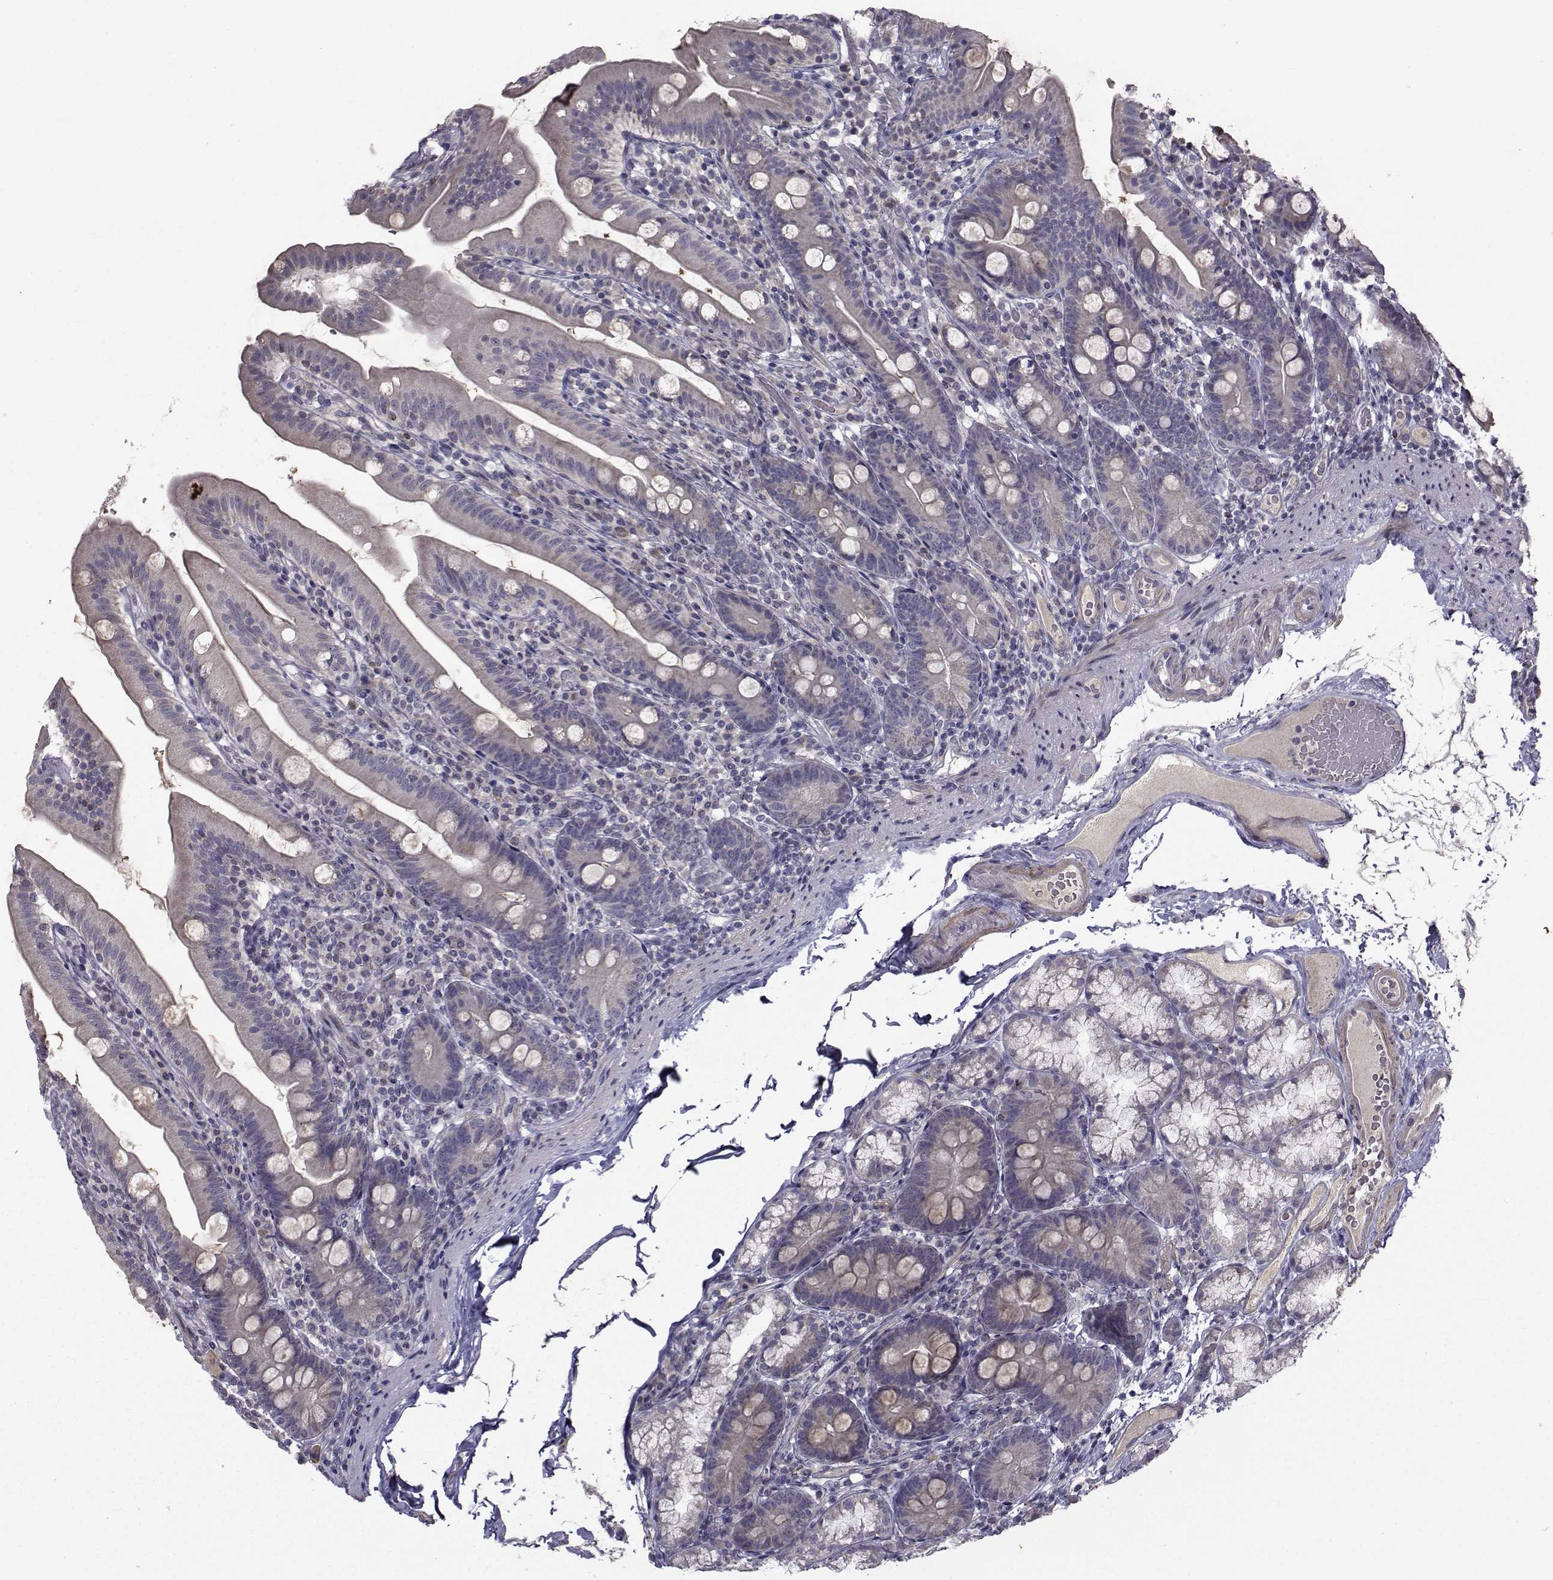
{"staining": {"intensity": "weak", "quantity": "<25%", "location": "cytoplasmic/membranous"}, "tissue": "duodenum", "cell_type": "Glandular cells", "image_type": "normal", "snomed": [{"axis": "morphology", "description": "Normal tissue, NOS"}, {"axis": "topography", "description": "Duodenum"}], "caption": "The micrograph reveals no staining of glandular cells in benign duodenum. (DAB IHC visualized using brightfield microscopy, high magnification).", "gene": "FDXR", "patient": {"sex": "female", "age": 67}}